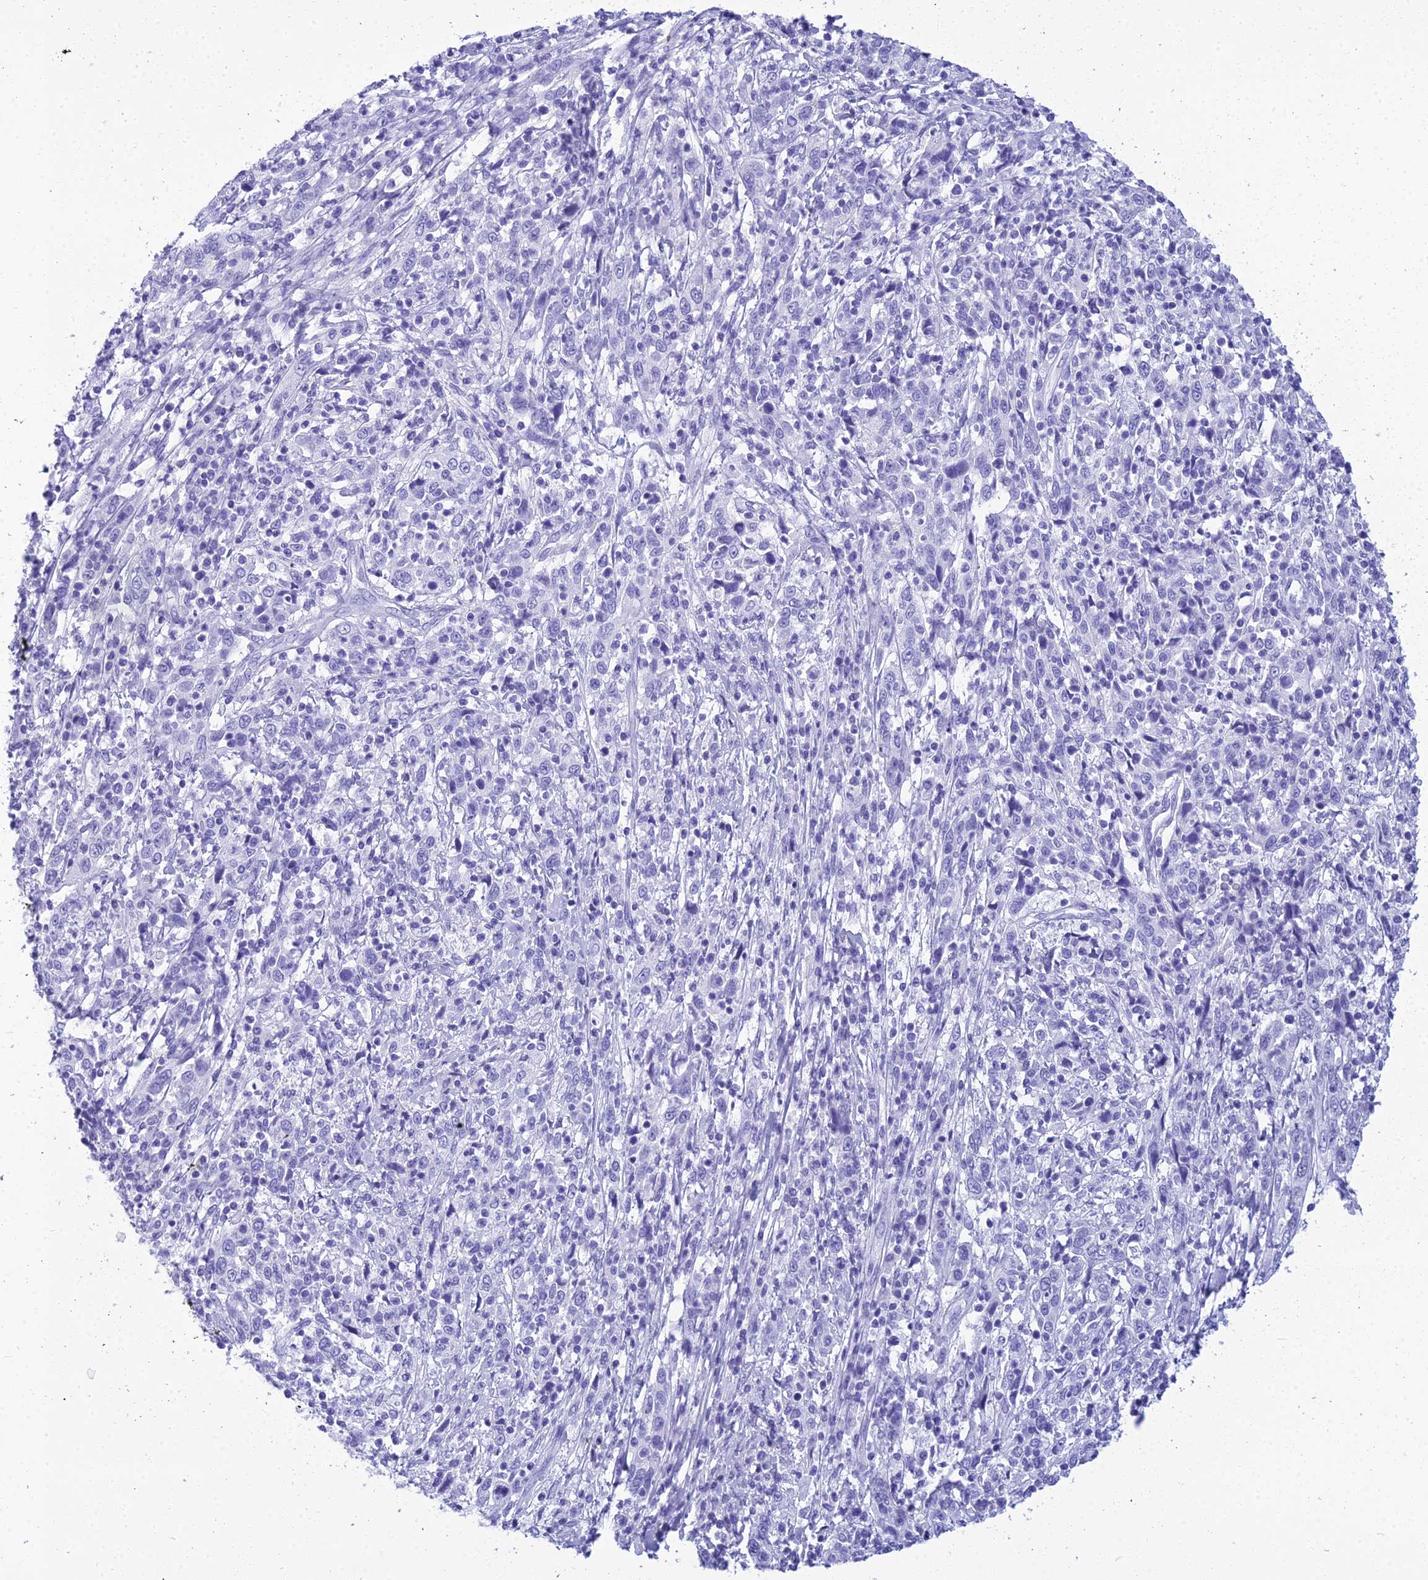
{"staining": {"intensity": "negative", "quantity": "none", "location": "none"}, "tissue": "cervical cancer", "cell_type": "Tumor cells", "image_type": "cancer", "snomed": [{"axis": "morphology", "description": "Squamous cell carcinoma, NOS"}, {"axis": "topography", "description": "Cervix"}], "caption": "DAB immunohistochemical staining of cervical squamous cell carcinoma displays no significant staining in tumor cells.", "gene": "ZNF442", "patient": {"sex": "female", "age": 46}}